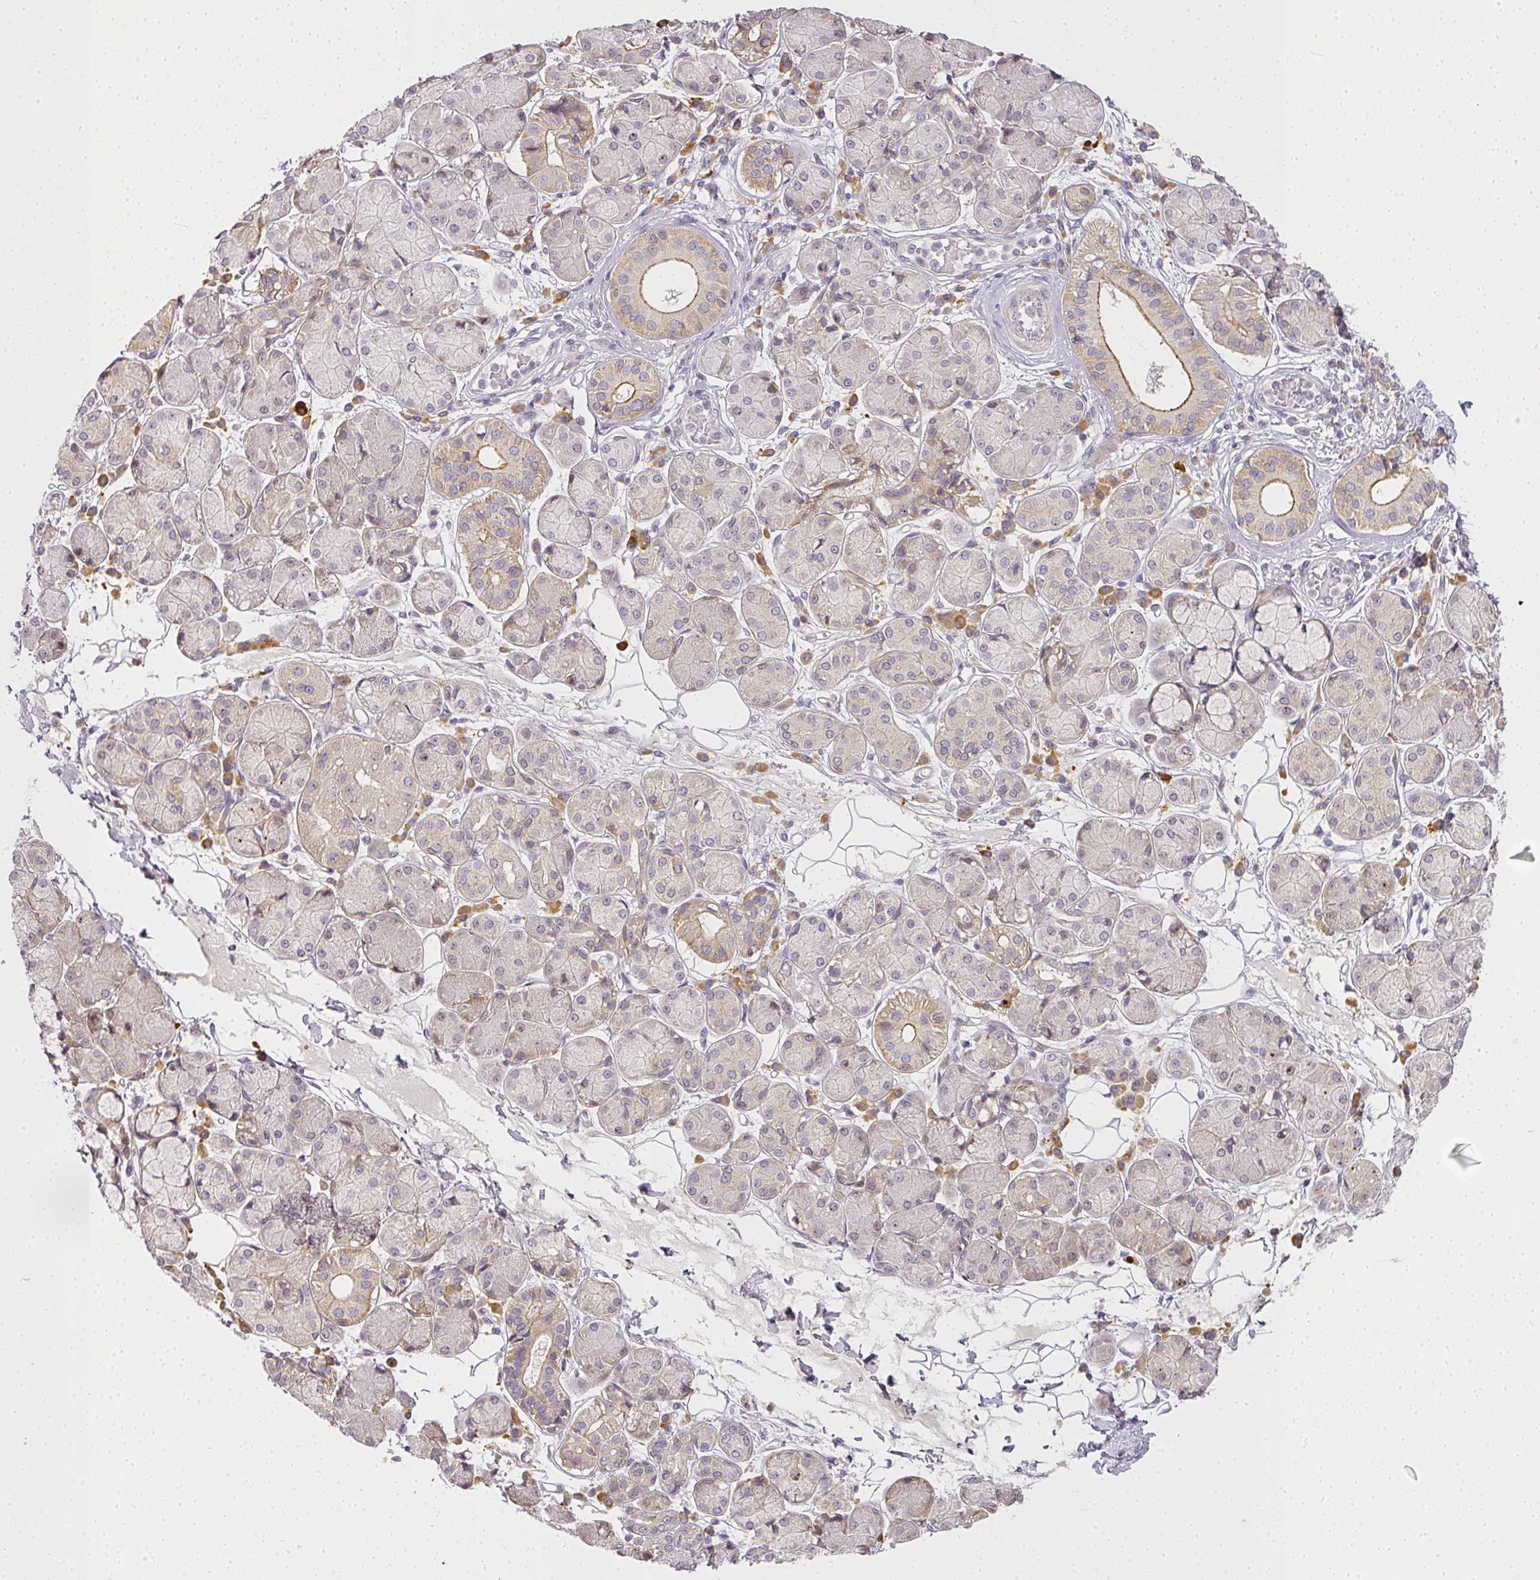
{"staining": {"intensity": "moderate", "quantity": "<25%", "location": "cytoplasmic/membranous"}, "tissue": "salivary gland", "cell_type": "Glandular cells", "image_type": "normal", "snomed": [{"axis": "morphology", "description": "Squamous cell carcinoma, NOS"}, {"axis": "topography", "description": "Skin"}, {"axis": "topography", "description": "Head-Neck"}], "caption": "Protein staining of benign salivary gland shows moderate cytoplasmic/membranous expression in about <25% of glandular cells. Nuclei are stained in blue.", "gene": "MED19", "patient": {"sex": "male", "age": 80}}